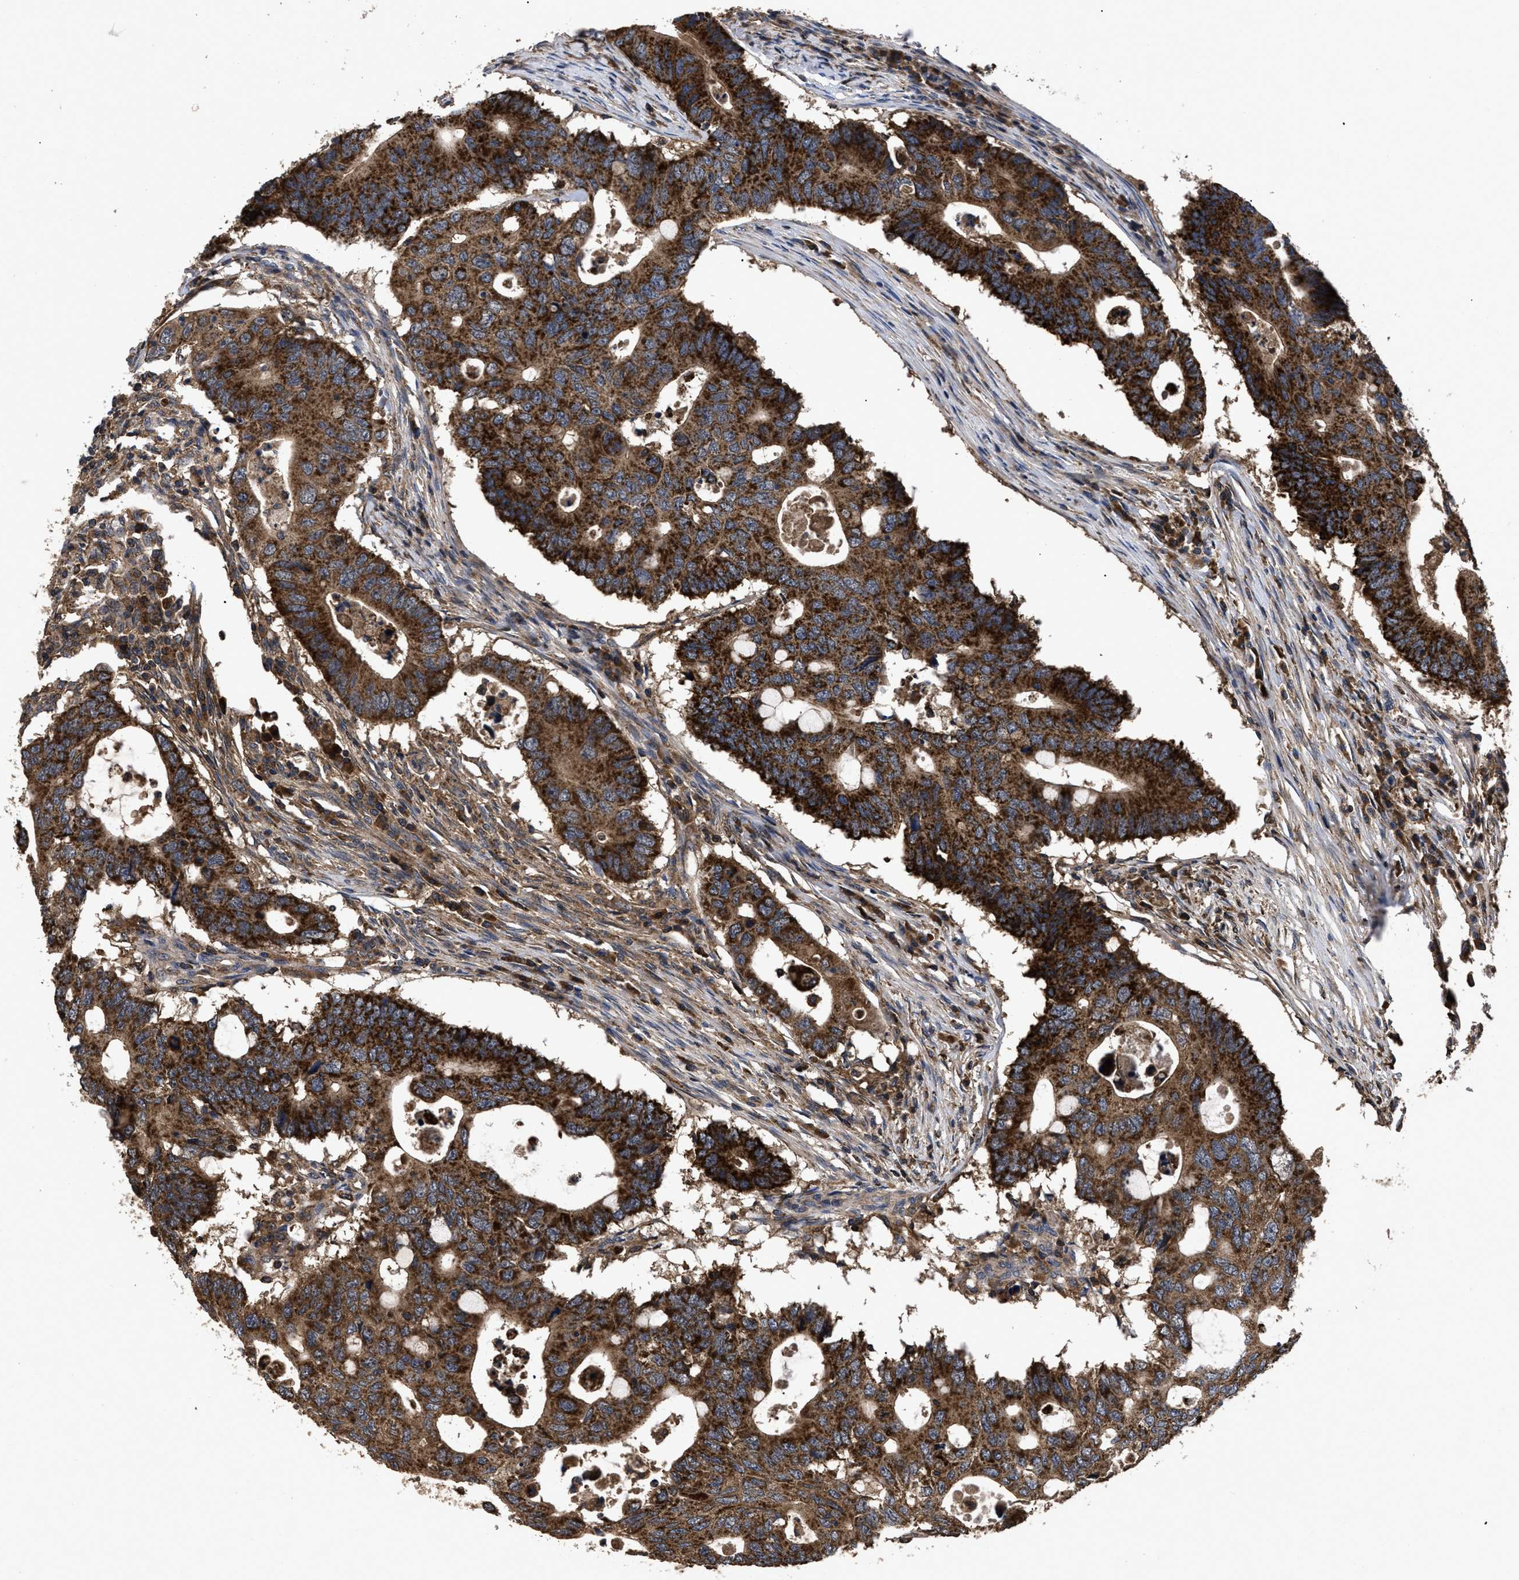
{"staining": {"intensity": "strong", "quantity": ">75%", "location": "cytoplasmic/membranous"}, "tissue": "colorectal cancer", "cell_type": "Tumor cells", "image_type": "cancer", "snomed": [{"axis": "morphology", "description": "Adenocarcinoma, NOS"}, {"axis": "topography", "description": "Colon"}], "caption": "DAB (3,3'-diaminobenzidine) immunohistochemical staining of human adenocarcinoma (colorectal) shows strong cytoplasmic/membranous protein positivity in about >75% of tumor cells. The staining is performed using DAB brown chromogen to label protein expression. The nuclei are counter-stained blue using hematoxylin.", "gene": "LRRC3", "patient": {"sex": "male", "age": 71}}